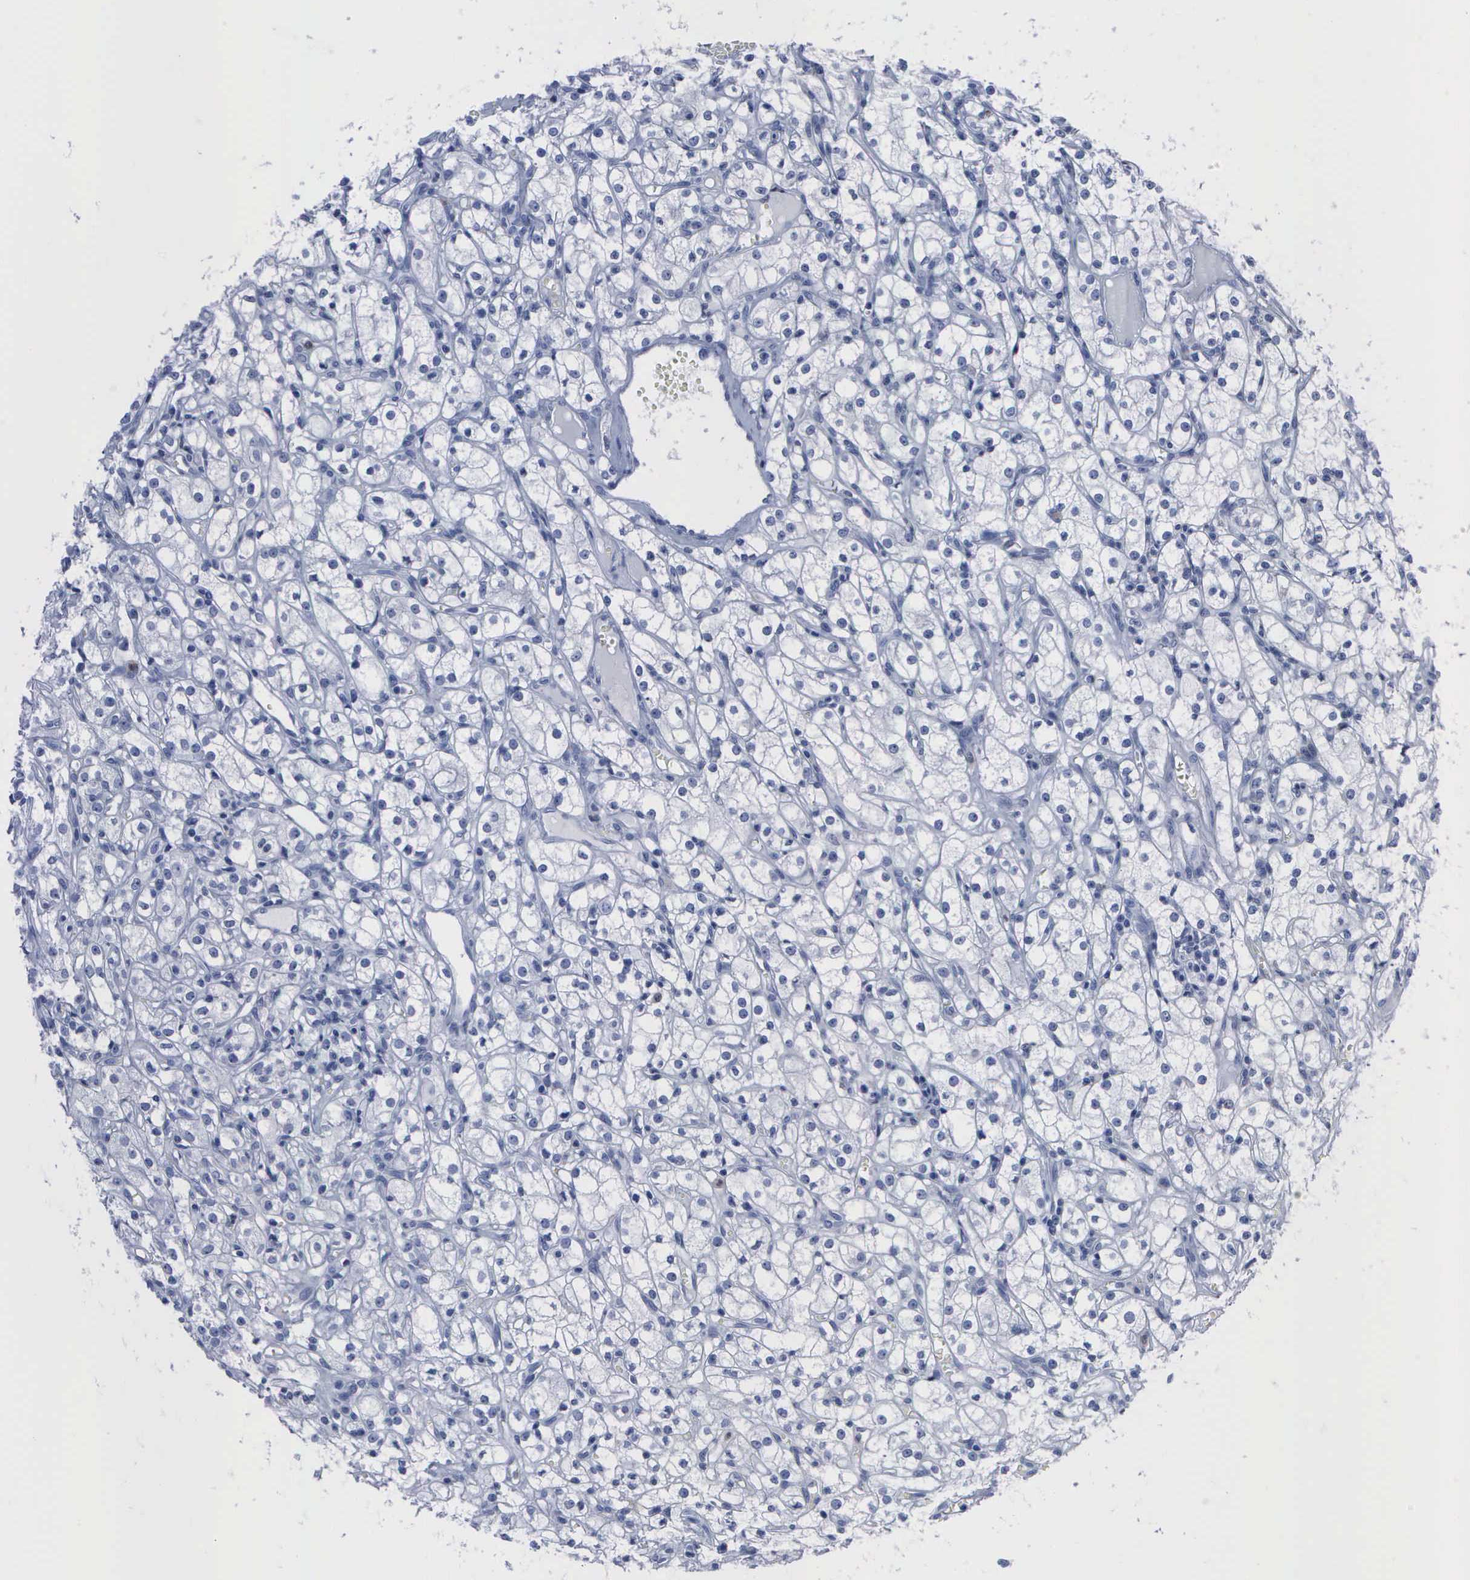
{"staining": {"intensity": "negative", "quantity": "none", "location": "none"}, "tissue": "renal cancer", "cell_type": "Tumor cells", "image_type": "cancer", "snomed": [{"axis": "morphology", "description": "Adenocarcinoma, NOS"}, {"axis": "topography", "description": "Kidney"}], "caption": "Tumor cells show no significant protein staining in renal cancer.", "gene": "CSTA", "patient": {"sex": "male", "age": 61}}